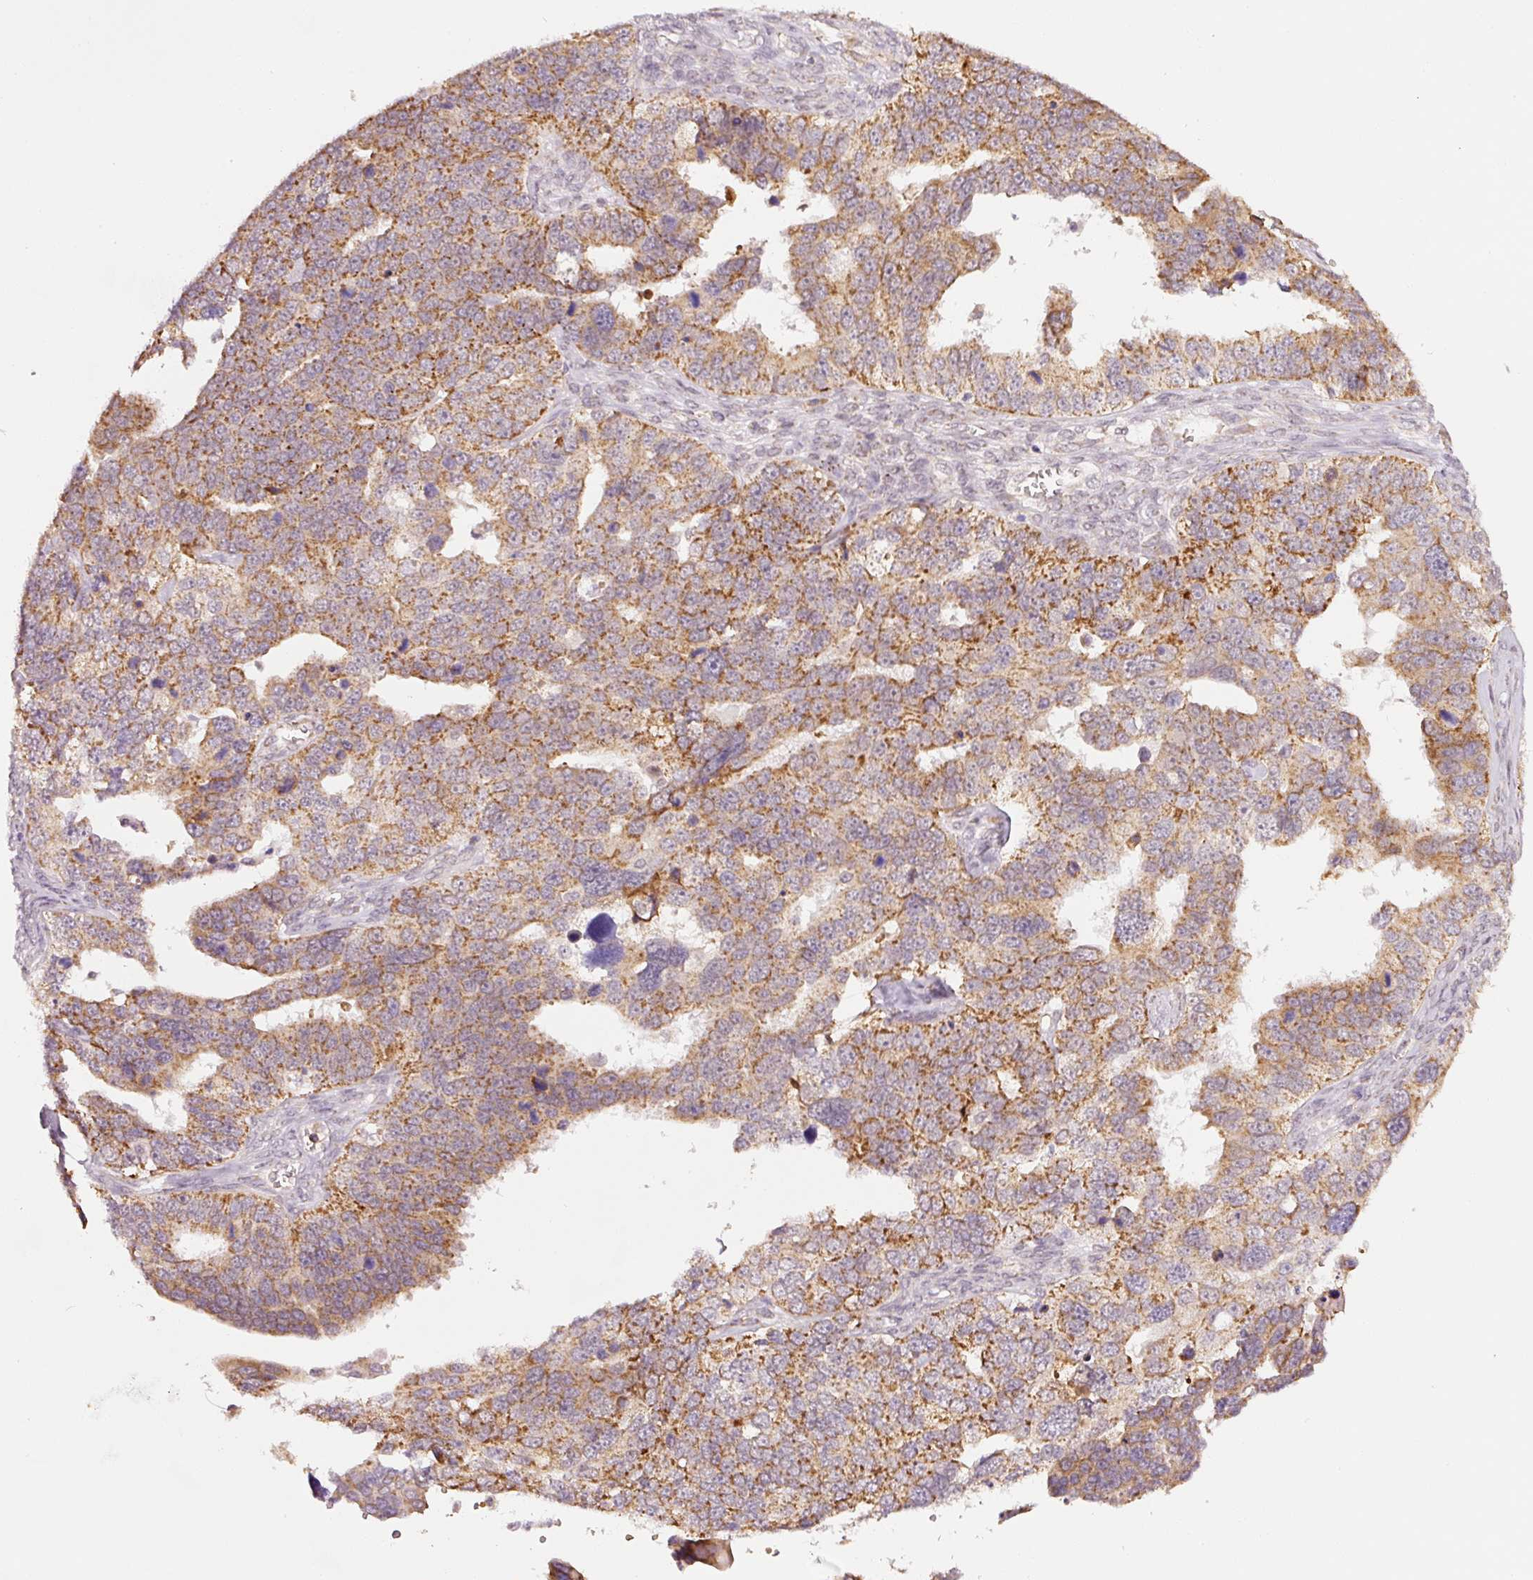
{"staining": {"intensity": "moderate", "quantity": ">75%", "location": "cytoplasmic/membranous"}, "tissue": "ovarian cancer", "cell_type": "Tumor cells", "image_type": "cancer", "snomed": [{"axis": "morphology", "description": "Cystadenocarcinoma, serous, NOS"}, {"axis": "topography", "description": "Ovary"}], "caption": "Tumor cells exhibit moderate cytoplasmic/membranous positivity in approximately >75% of cells in ovarian serous cystadenocarcinoma. (Stains: DAB (3,3'-diaminobenzidine) in brown, nuclei in blue, Microscopy: brightfield microscopy at high magnification).", "gene": "ZNF460", "patient": {"sex": "female", "age": 76}}